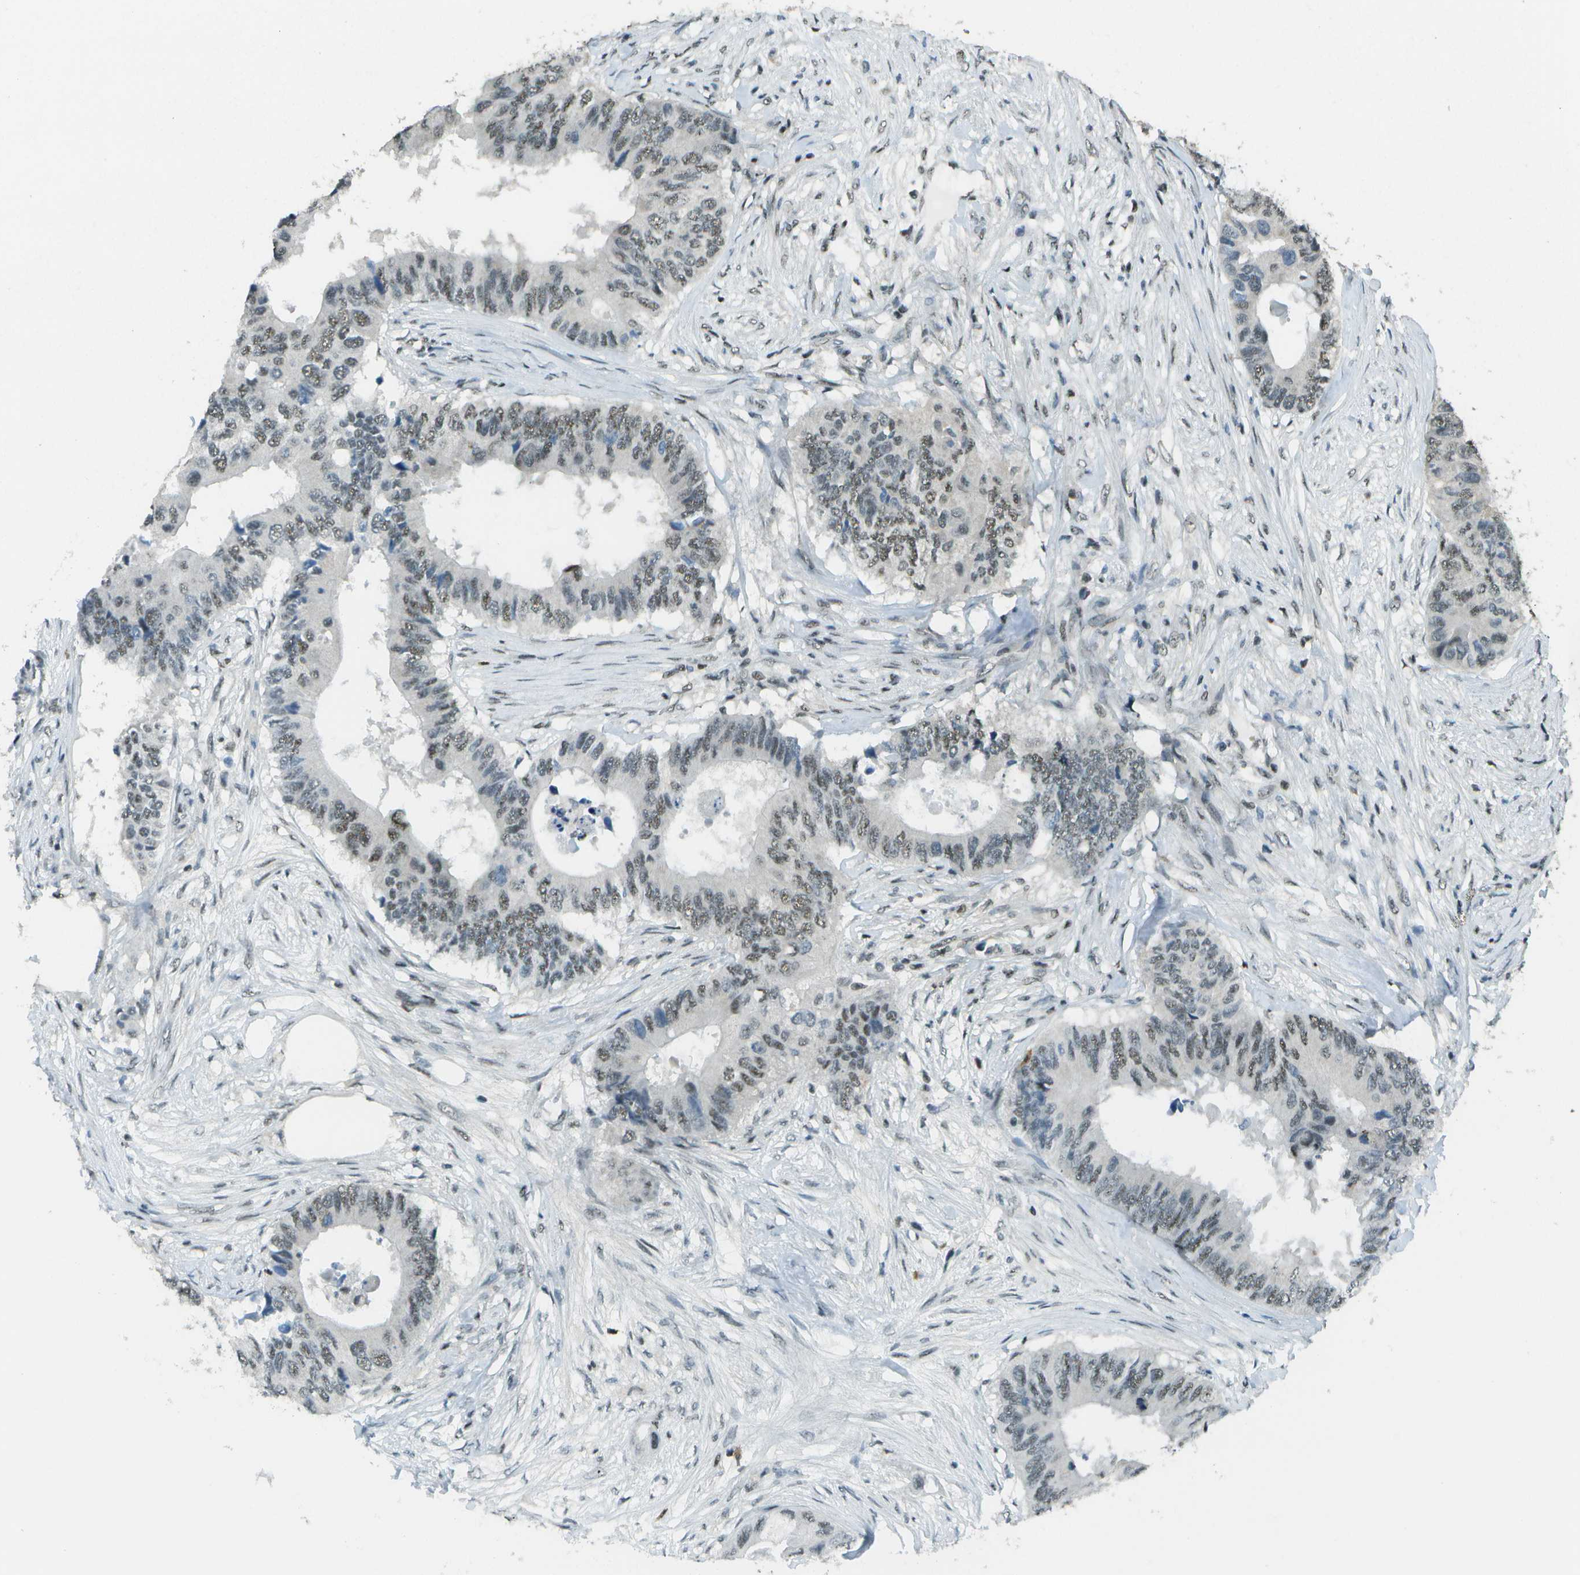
{"staining": {"intensity": "weak", "quantity": "<25%", "location": "nuclear"}, "tissue": "colorectal cancer", "cell_type": "Tumor cells", "image_type": "cancer", "snomed": [{"axis": "morphology", "description": "Adenocarcinoma, NOS"}, {"axis": "topography", "description": "Colon"}], "caption": "Adenocarcinoma (colorectal) stained for a protein using immunohistochemistry (IHC) demonstrates no expression tumor cells.", "gene": "DEPDC1", "patient": {"sex": "male", "age": 71}}